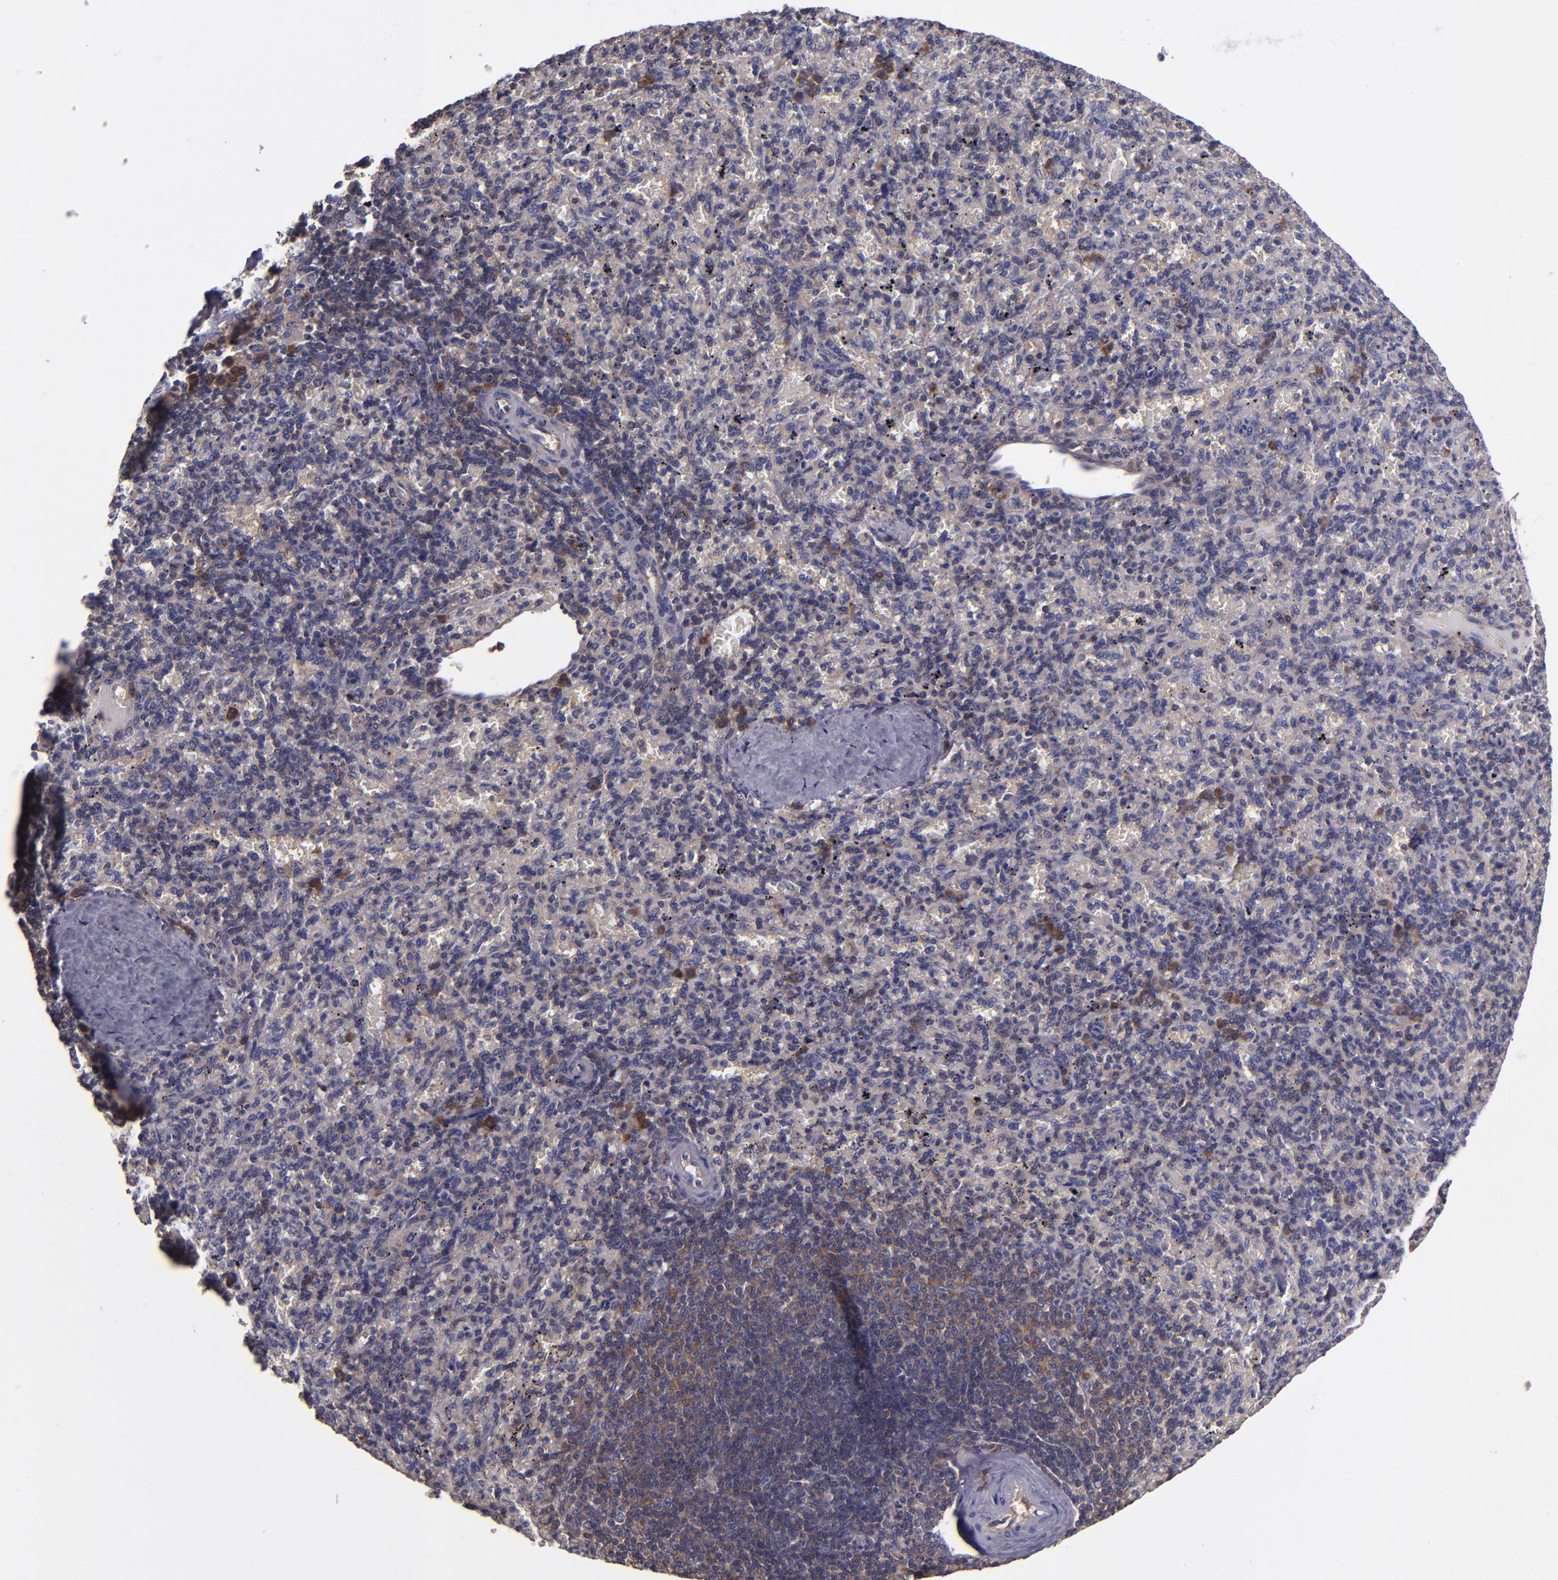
{"staining": {"intensity": "moderate", "quantity": "<25%", "location": "cytoplasmic/membranous"}, "tissue": "spleen", "cell_type": "Cells in red pulp", "image_type": "normal", "snomed": [{"axis": "morphology", "description": "Normal tissue, NOS"}, {"axis": "topography", "description": "Spleen"}], "caption": "High-power microscopy captured an immunohistochemistry histopathology image of normal spleen, revealing moderate cytoplasmic/membranous expression in approximately <25% of cells in red pulp. Nuclei are stained in blue.", "gene": "CARS1", "patient": {"sex": "female", "age": 43}}